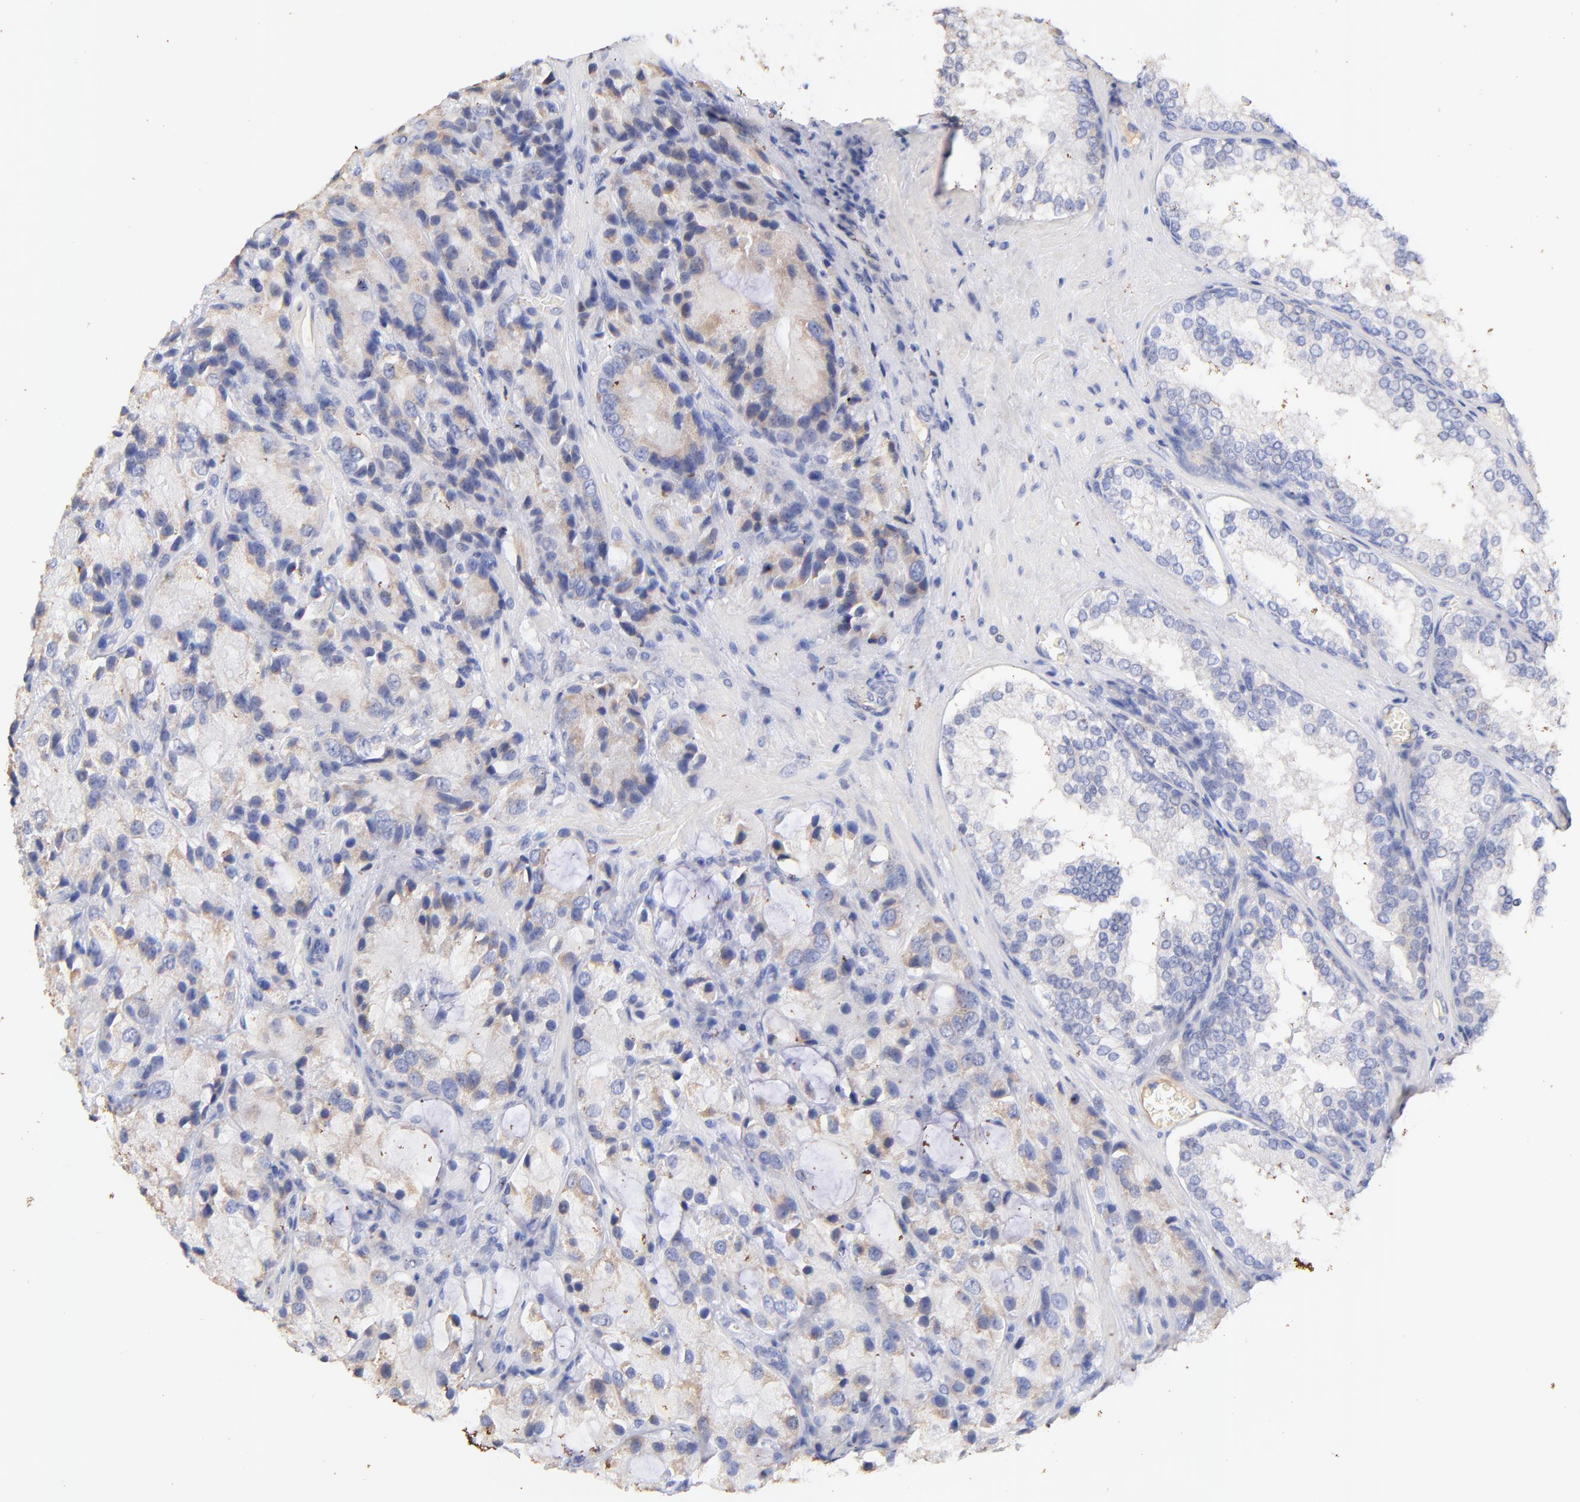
{"staining": {"intensity": "weak", "quantity": "25%-75%", "location": "cytoplasmic/membranous"}, "tissue": "prostate cancer", "cell_type": "Tumor cells", "image_type": "cancer", "snomed": [{"axis": "morphology", "description": "Adenocarcinoma, High grade"}, {"axis": "topography", "description": "Prostate"}], "caption": "Weak cytoplasmic/membranous staining is seen in about 25%-75% of tumor cells in prostate cancer (high-grade adenocarcinoma). (DAB (3,3'-diaminobenzidine) IHC, brown staining for protein, blue staining for nuclei).", "gene": "IGLV7-43", "patient": {"sex": "male", "age": 70}}